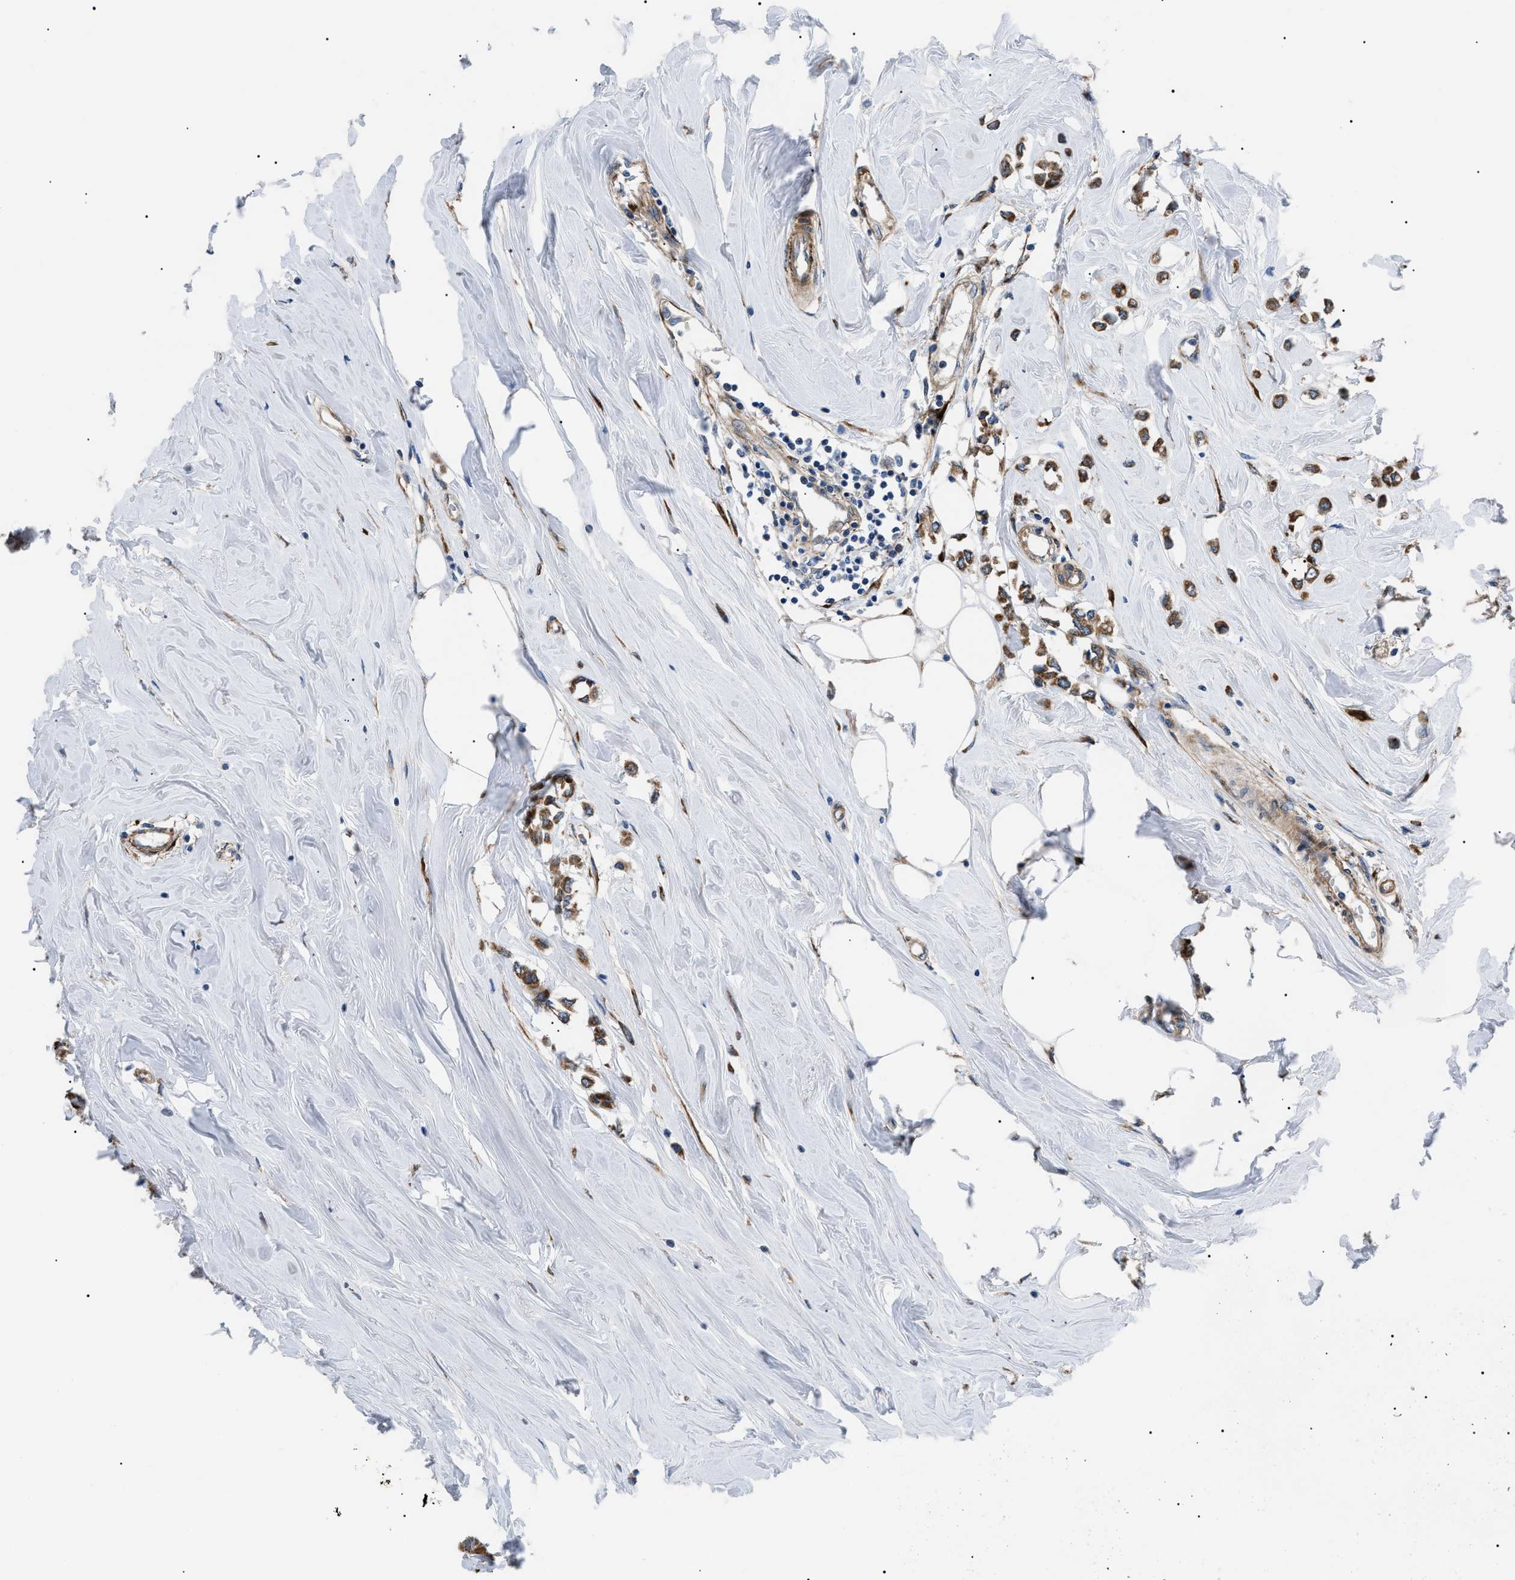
{"staining": {"intensity": "strong", "quantity": ">75%", "location": "cytoplasmic/membranous"}, "tissue": "breast cancer", "cell_type": "Tumor cells", "image_type": "cancer", "snomed": [{"axis": "morphology", "description": "Lobular carcinoma"}, {"axis": "topography", "description": "Breast"}], "caption": "Breast cancer (lobular carcinoma) stained with a protein marker exhibits strong staining in tumor cells.", "gene": "MYO10", "patient": {"sex": "female", "age": 51}}